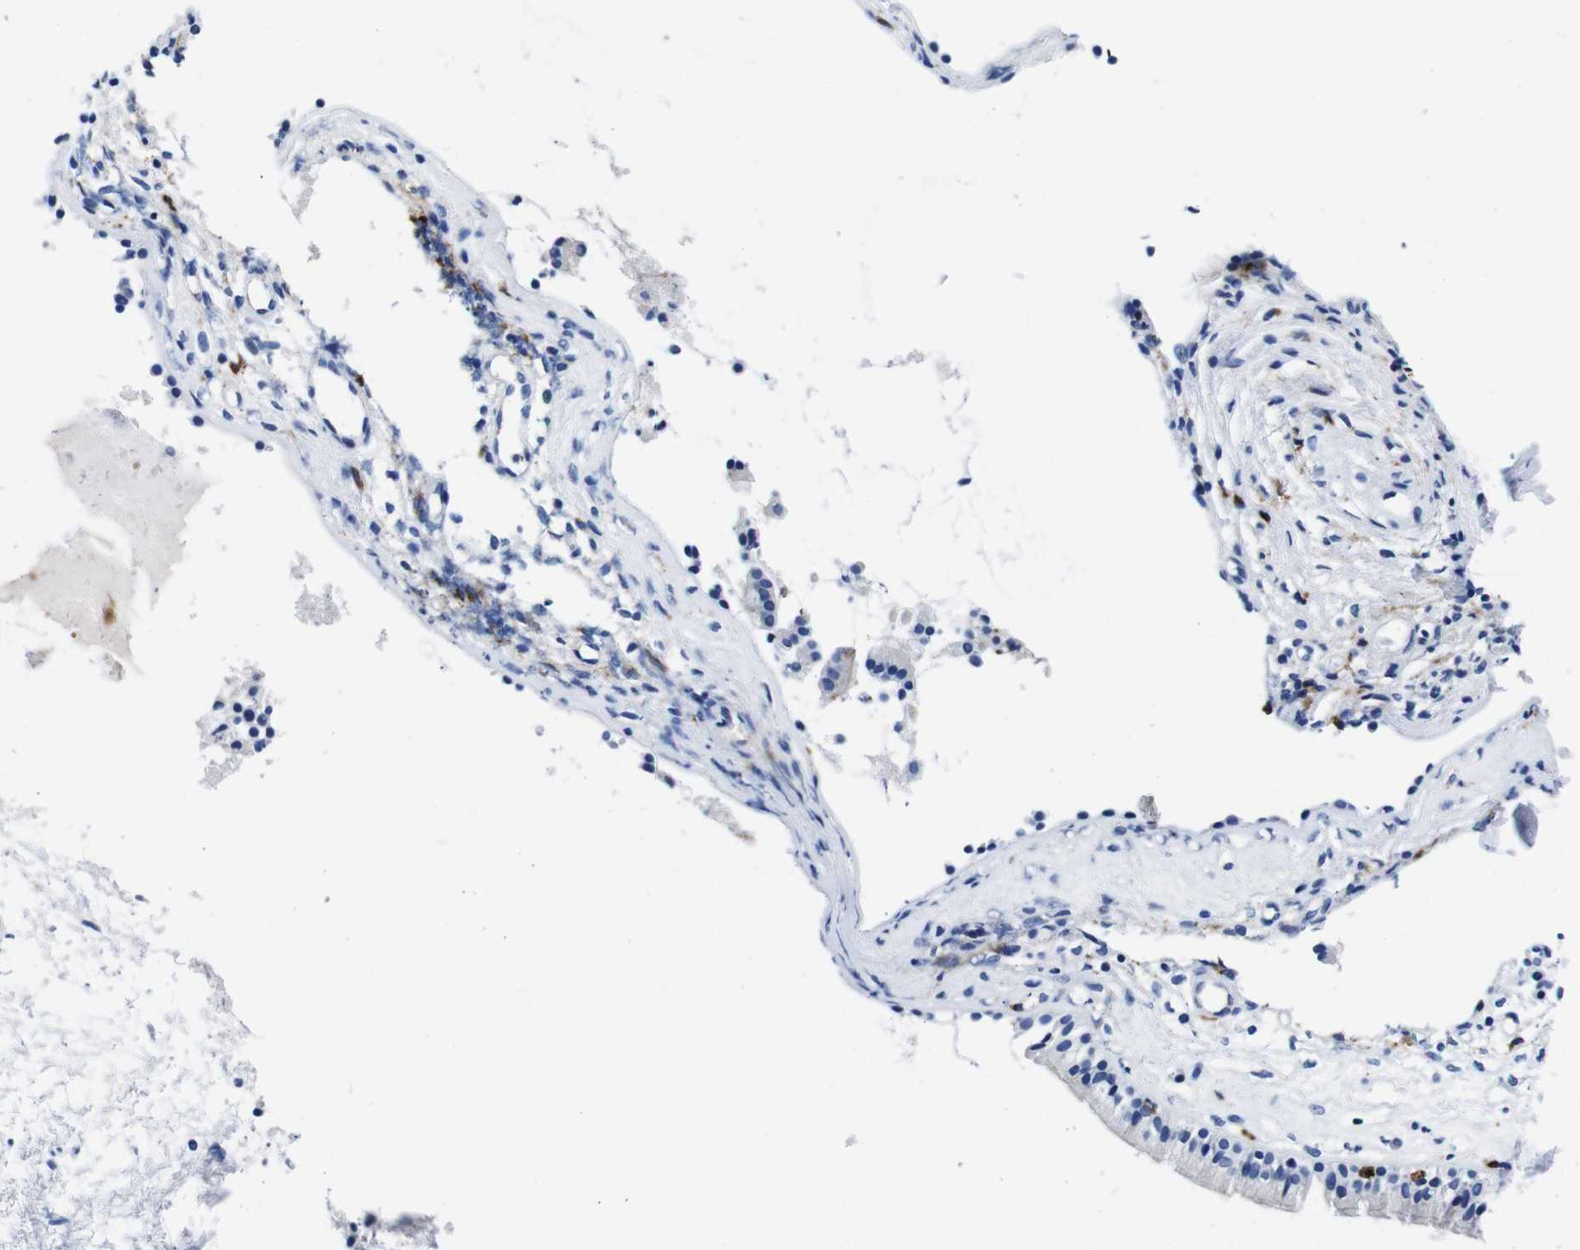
{"staining": {"intensity": "negative", "quantity": "none", "location": "none"}, "tissue": "nasopharynx", "cell_type": "Respiratory epithelial cells", "image_type": "normal", "snomed": [{"axis": "morphology", "description": "Normal tissue, NOS"}, {"axis": "topography", "description": "Nasopharynx"}], "caption": "Respiratory epithelial cells show no significant protein expression in unremarkable nasopharynx.", "gene": "ENSG00000248993", "patient": {"sex": "male", "age": 21}}